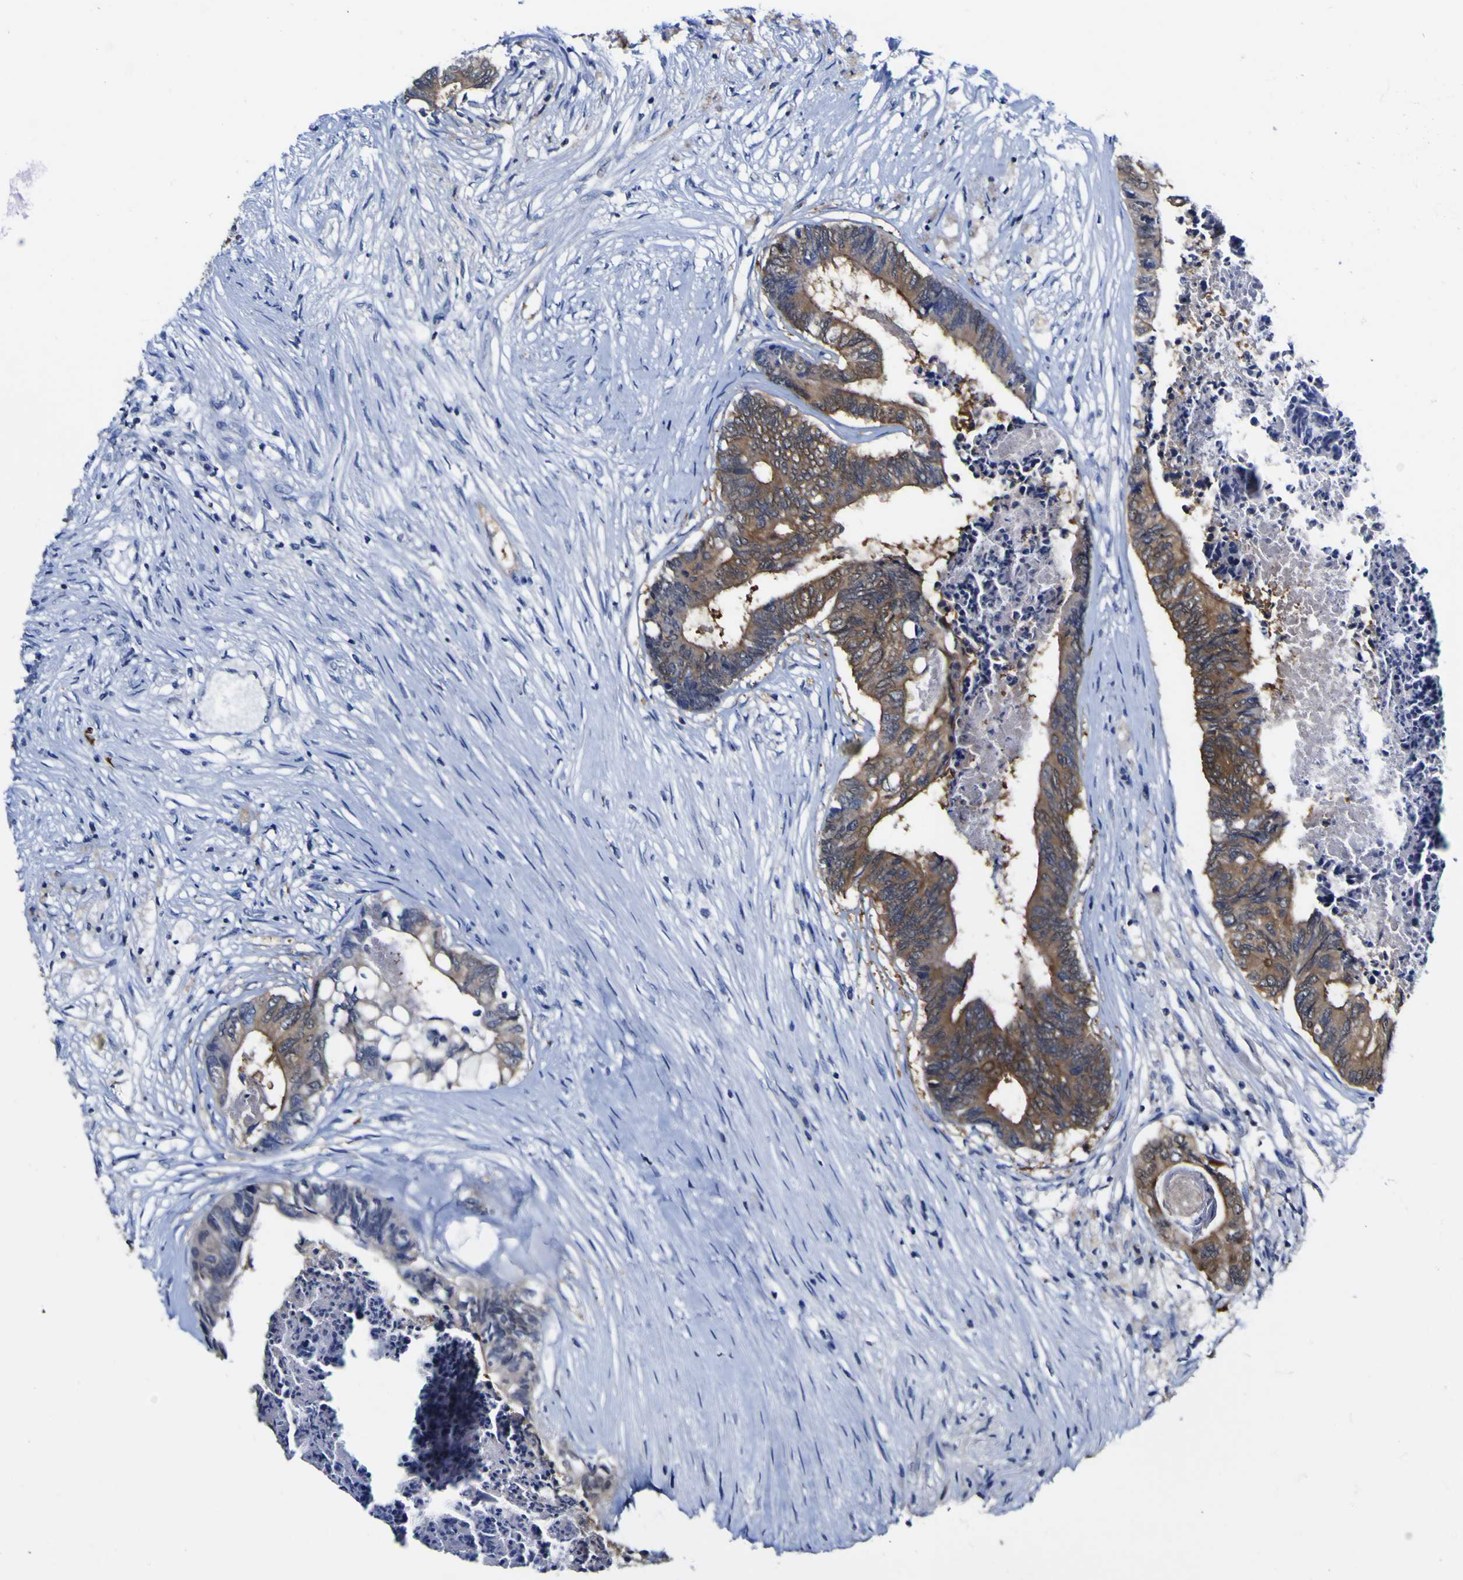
{"staining": {"intensity": "moderate", "quantity": ">75%", "location": "cytoplasmic/membranous"}, "tissue": "colorectal cancer", "cell_type": "Tumor cells", "image_type": "cancer", "snomed": [{"axis": "morphology", "description": "Adenocarcinoma, NOS"}, {"axis": "topography", "description": "Rectum"}], "caption": "Protein staining of colorectal cancer tissue shows moderate cytoplasmic/membranous positivity in about >75% of tumor cells.", "gene": "CASP6", "patient": {"sex": "male", "age": 63}}